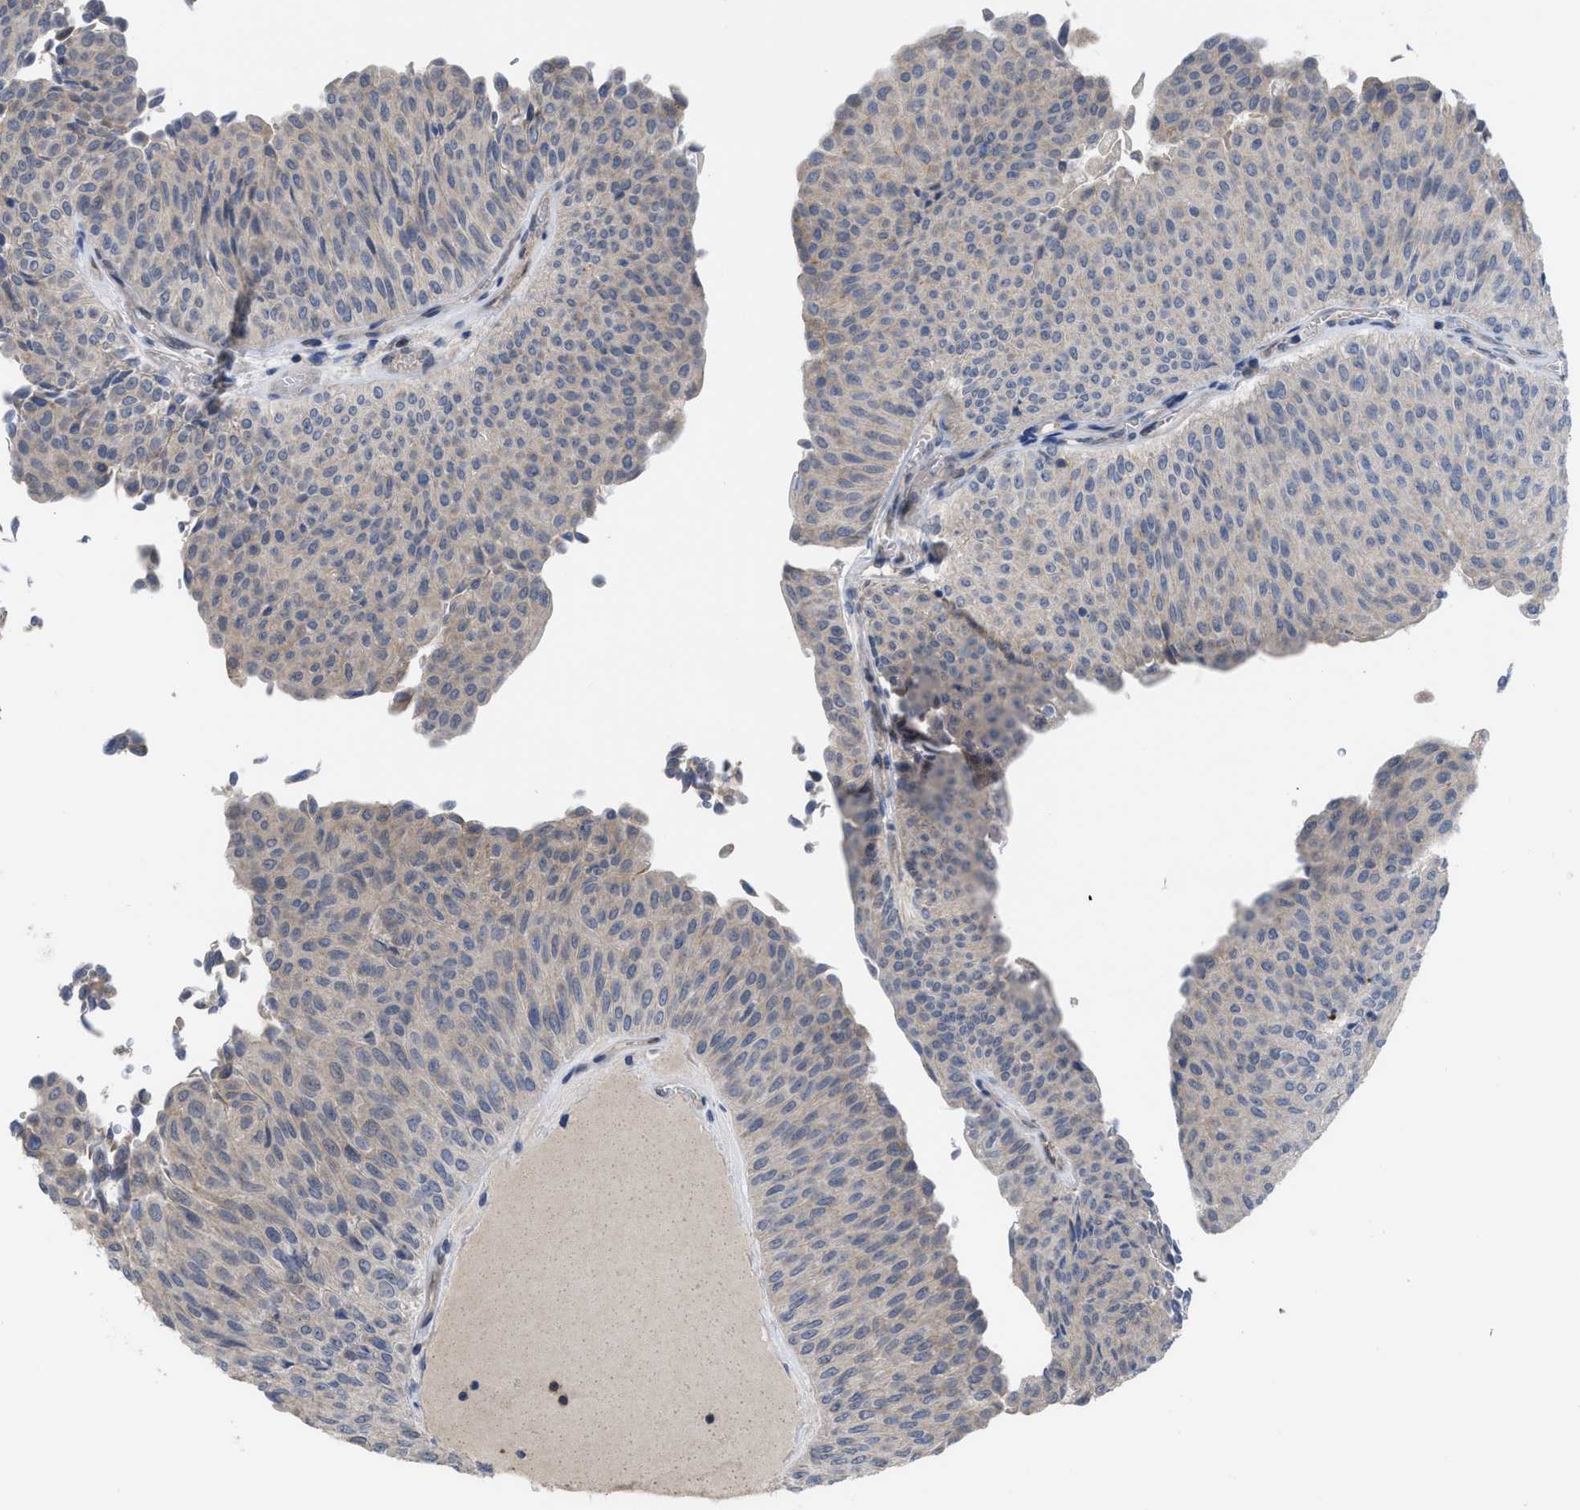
{"staining": {"intensity": "negative", "quantity": "none", "location": "none"}, "tissue": "urothelial cancer", "cell_type": "Tumor cells", "image_type": "cancer", "snomed": [{"axis": "morphology", "description": "Urothelial carcinoma, Low grade"}, {"axis": "topography", "description": "Urinary bladder"}], "caption": "Immunohistochemistry (IHC) photomicrograph of neoplastic tissue: human urothelial cancer stained with DAB exhibits no significant protein positivity in tumor cells.", "gene": "LDAF1", "patient": {"sex": "male", "age": 78}}